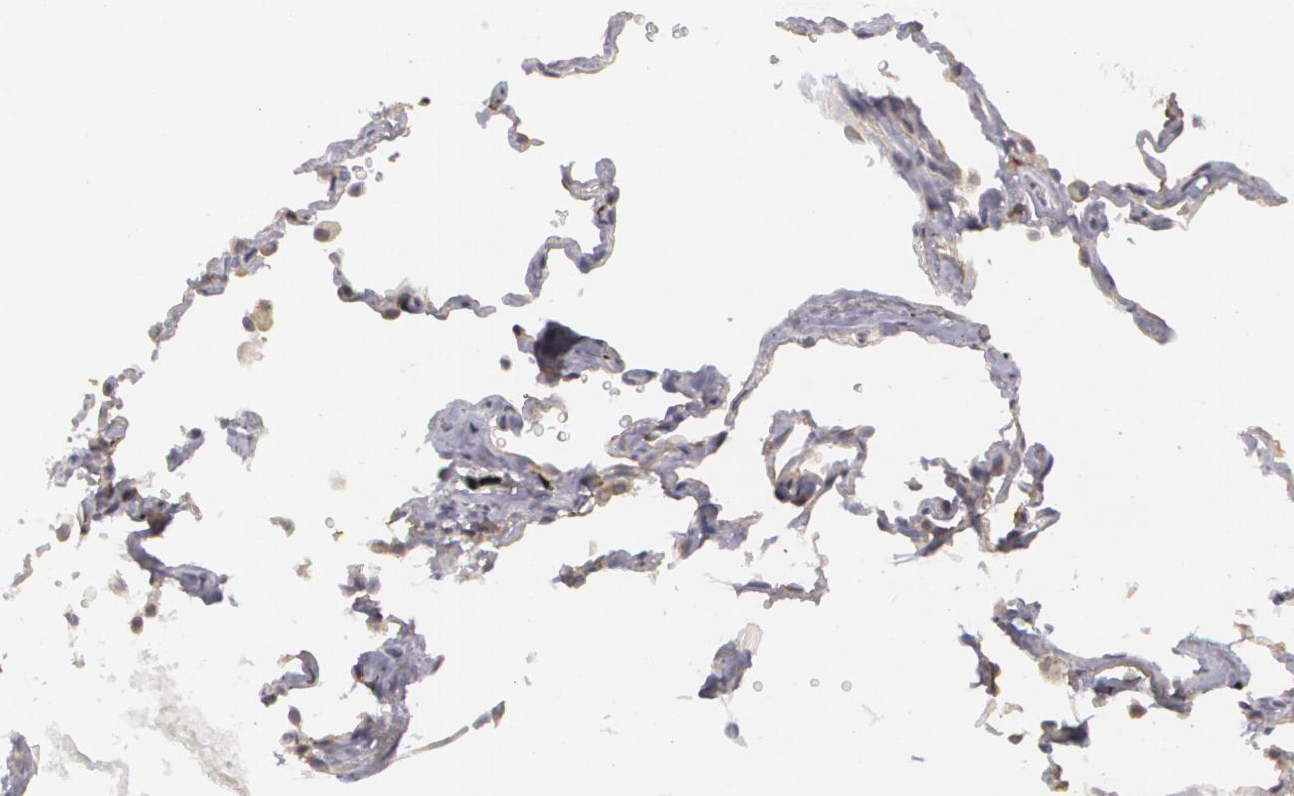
{"staining": {"intensity": "moderate", "quantity": "25%-75%", "location": "cytoplasmic/membranous"}, "tissue": "lung cancer", "cell_type": "Tumor cells", "image_type": "cancer", "snomed": [{"axis": "morphology", "description": "Adenocarcinoma, NOS"}, {"axis": "topography", "description": "Lung"}], "caption": "Lung adenocarcinoma stained with DAB (3,3'-diaminobenzidine) IHC demonstrates medium levels of moderate cytoplasmic/membranous expression in about 25%-75% of tumor cells.", "gene": "BIN1", "patient": {"sex": "female", "age": 50}}